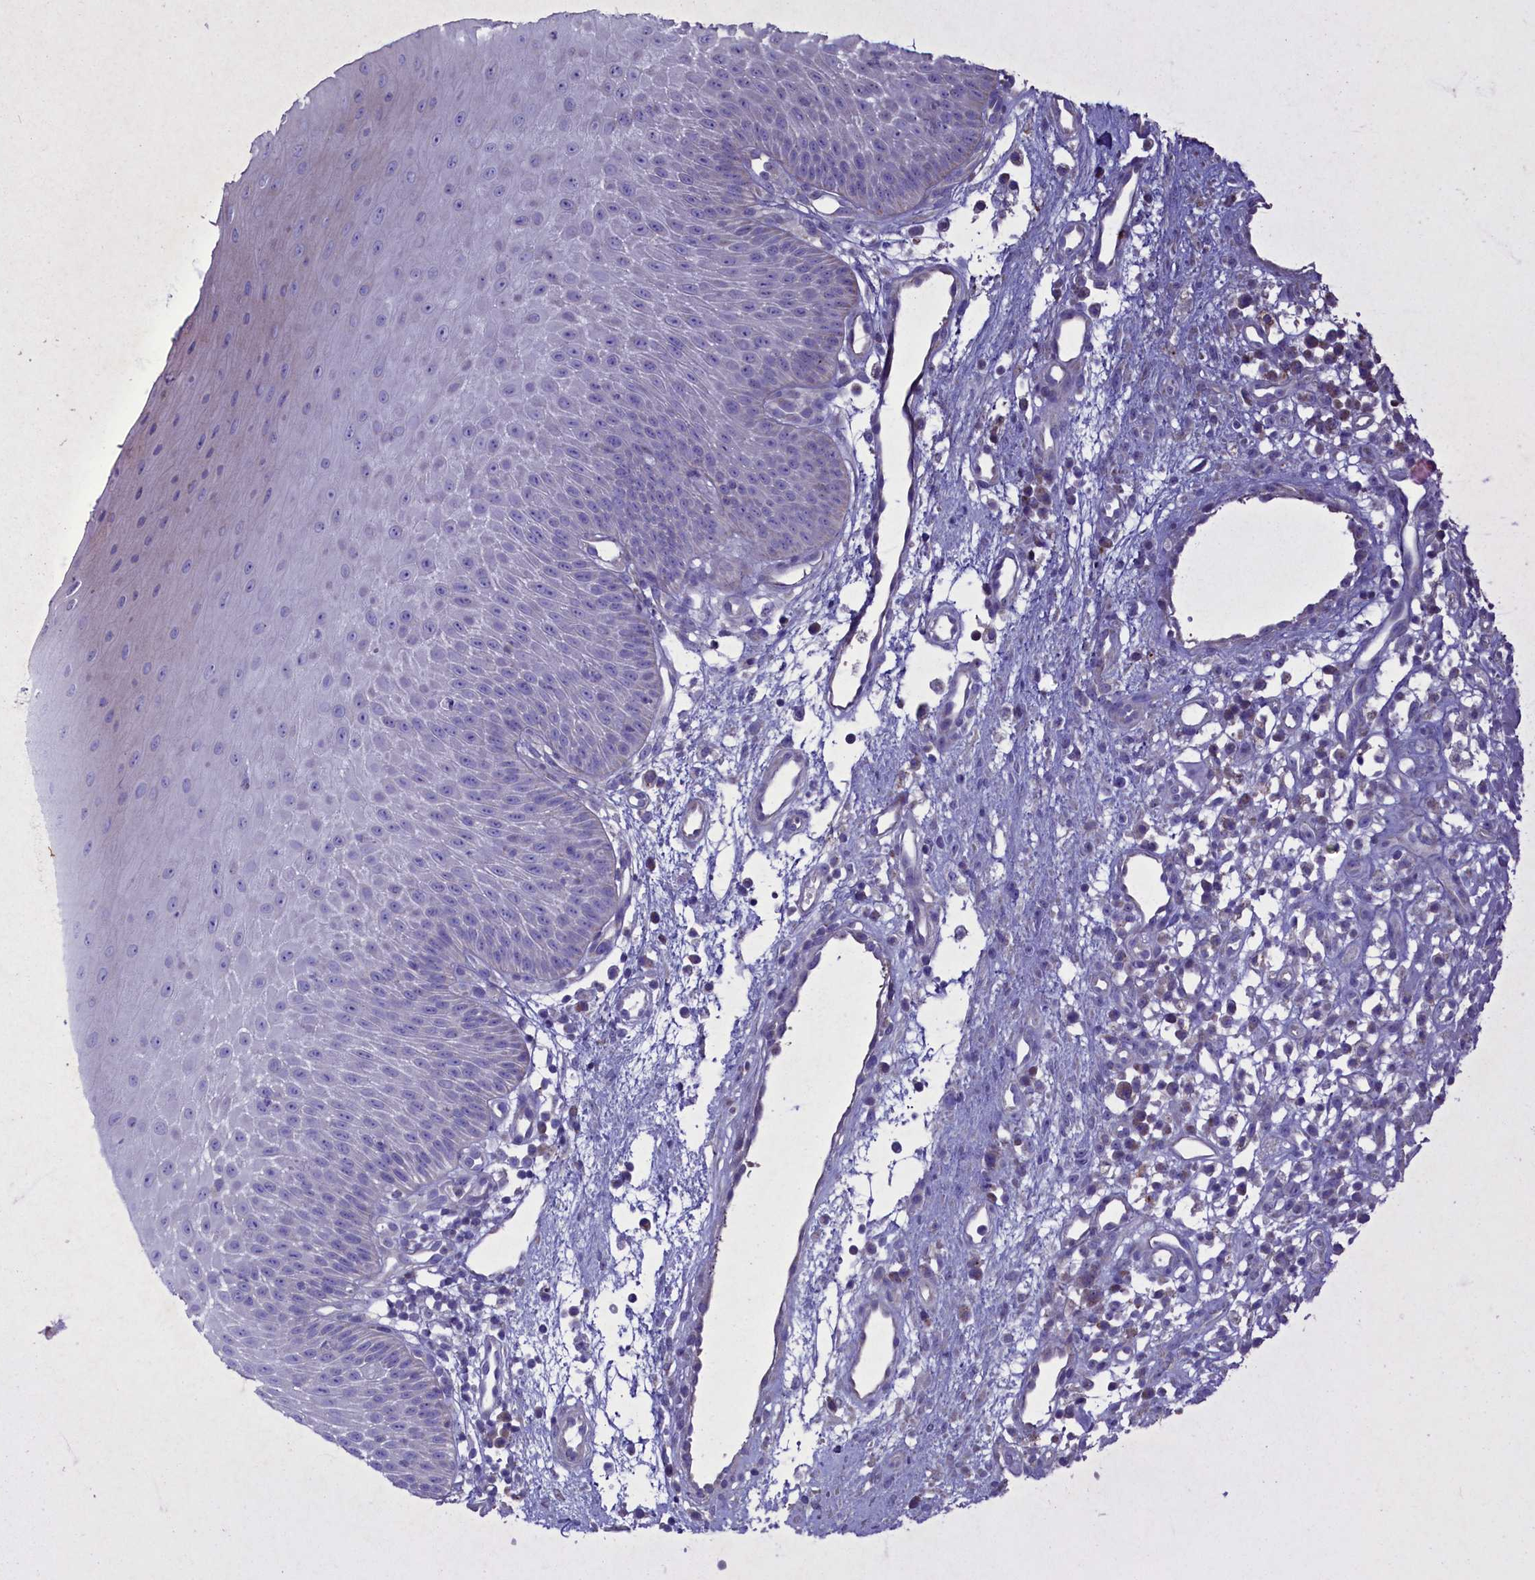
{"staining": {"intensity": "moderate", "quantity": "<25%", "location": "cytoplasmic/membranous"}, "tissue": "oral mucosa", "cell_type": "Squamous epithelial cells", "image_type": "normal", "snomed": [{"axis": "morphology", "description": "Normal tissue, NOS"}, {"axis": "topography", "description": "Oral tissue"}], "caption": "Protein expression by IHC shows moderate cytoplasmic/membranous positivity in about <25% of squamous epithelial cells in unremarkable oral mucosa.", "gene": "CIAO2B", "patient": {"sex": "female", "age": 13}}